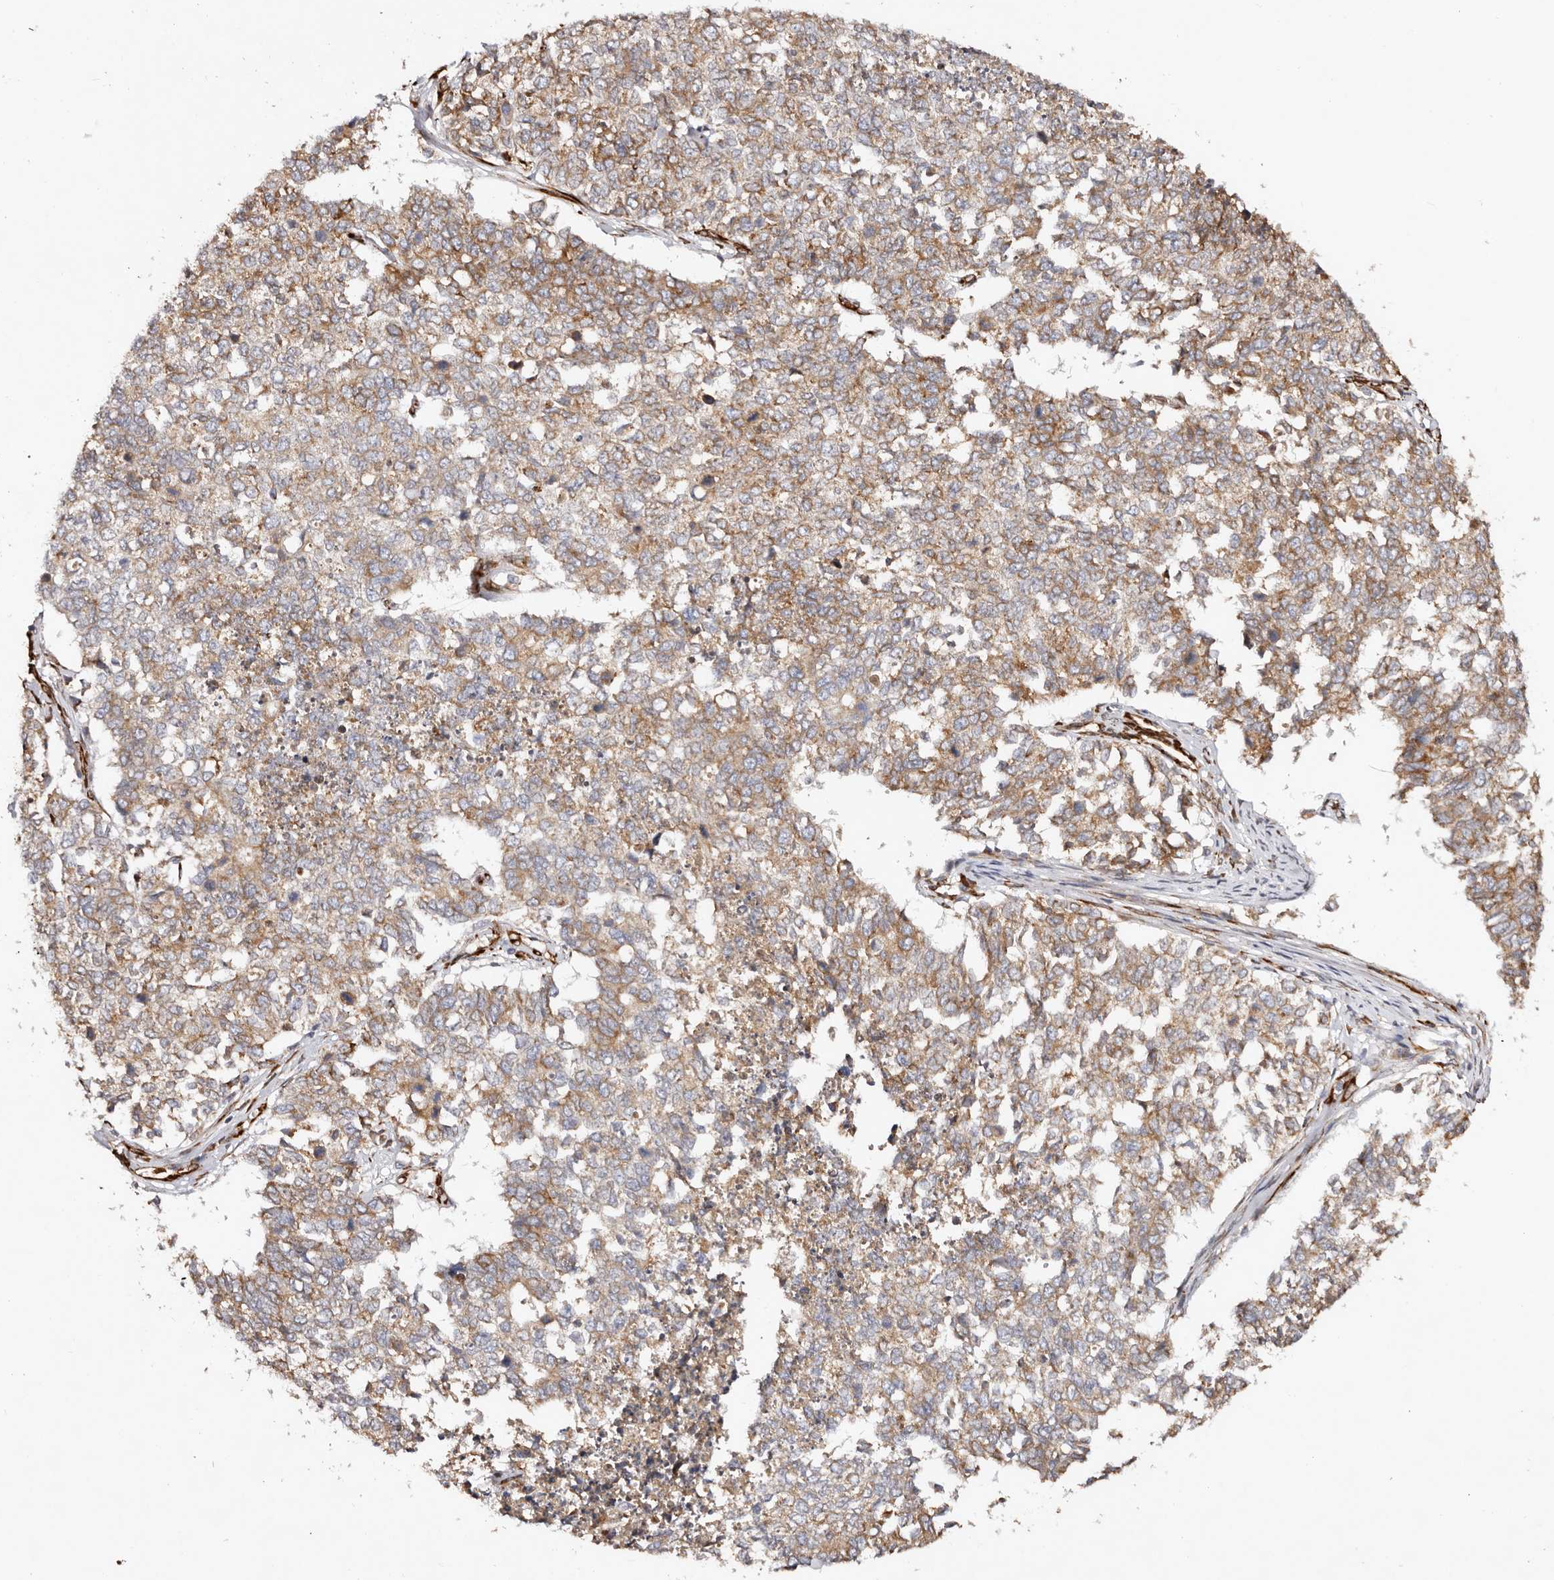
{"staining": {"intensity": "moderate", "quantity": ">75%", "location": "cytoplasmic/membranous"}, "tissue": "cervical cancer", "cell_type": "Tumor cells", "image_type": "cancer", "snomed": [{"axis": "morphology", "description": "Squamous cell carcinoma, NOS"}, {"axis": "topography", "description": "Cervix"}], "caption": "Immunohistochemical staining of human cervical cancer demonstrates medium levels of moderate cytoplasmic/membranous protein staining in approximately >75% of tumor cells. The protein of interest is stained brown, and the nuclei are stained in blue (DAB IHC with brightfield microscopy, high magnification).", "gene": "SERPINH1", "patient": {"sex": "female", "age": 63}}